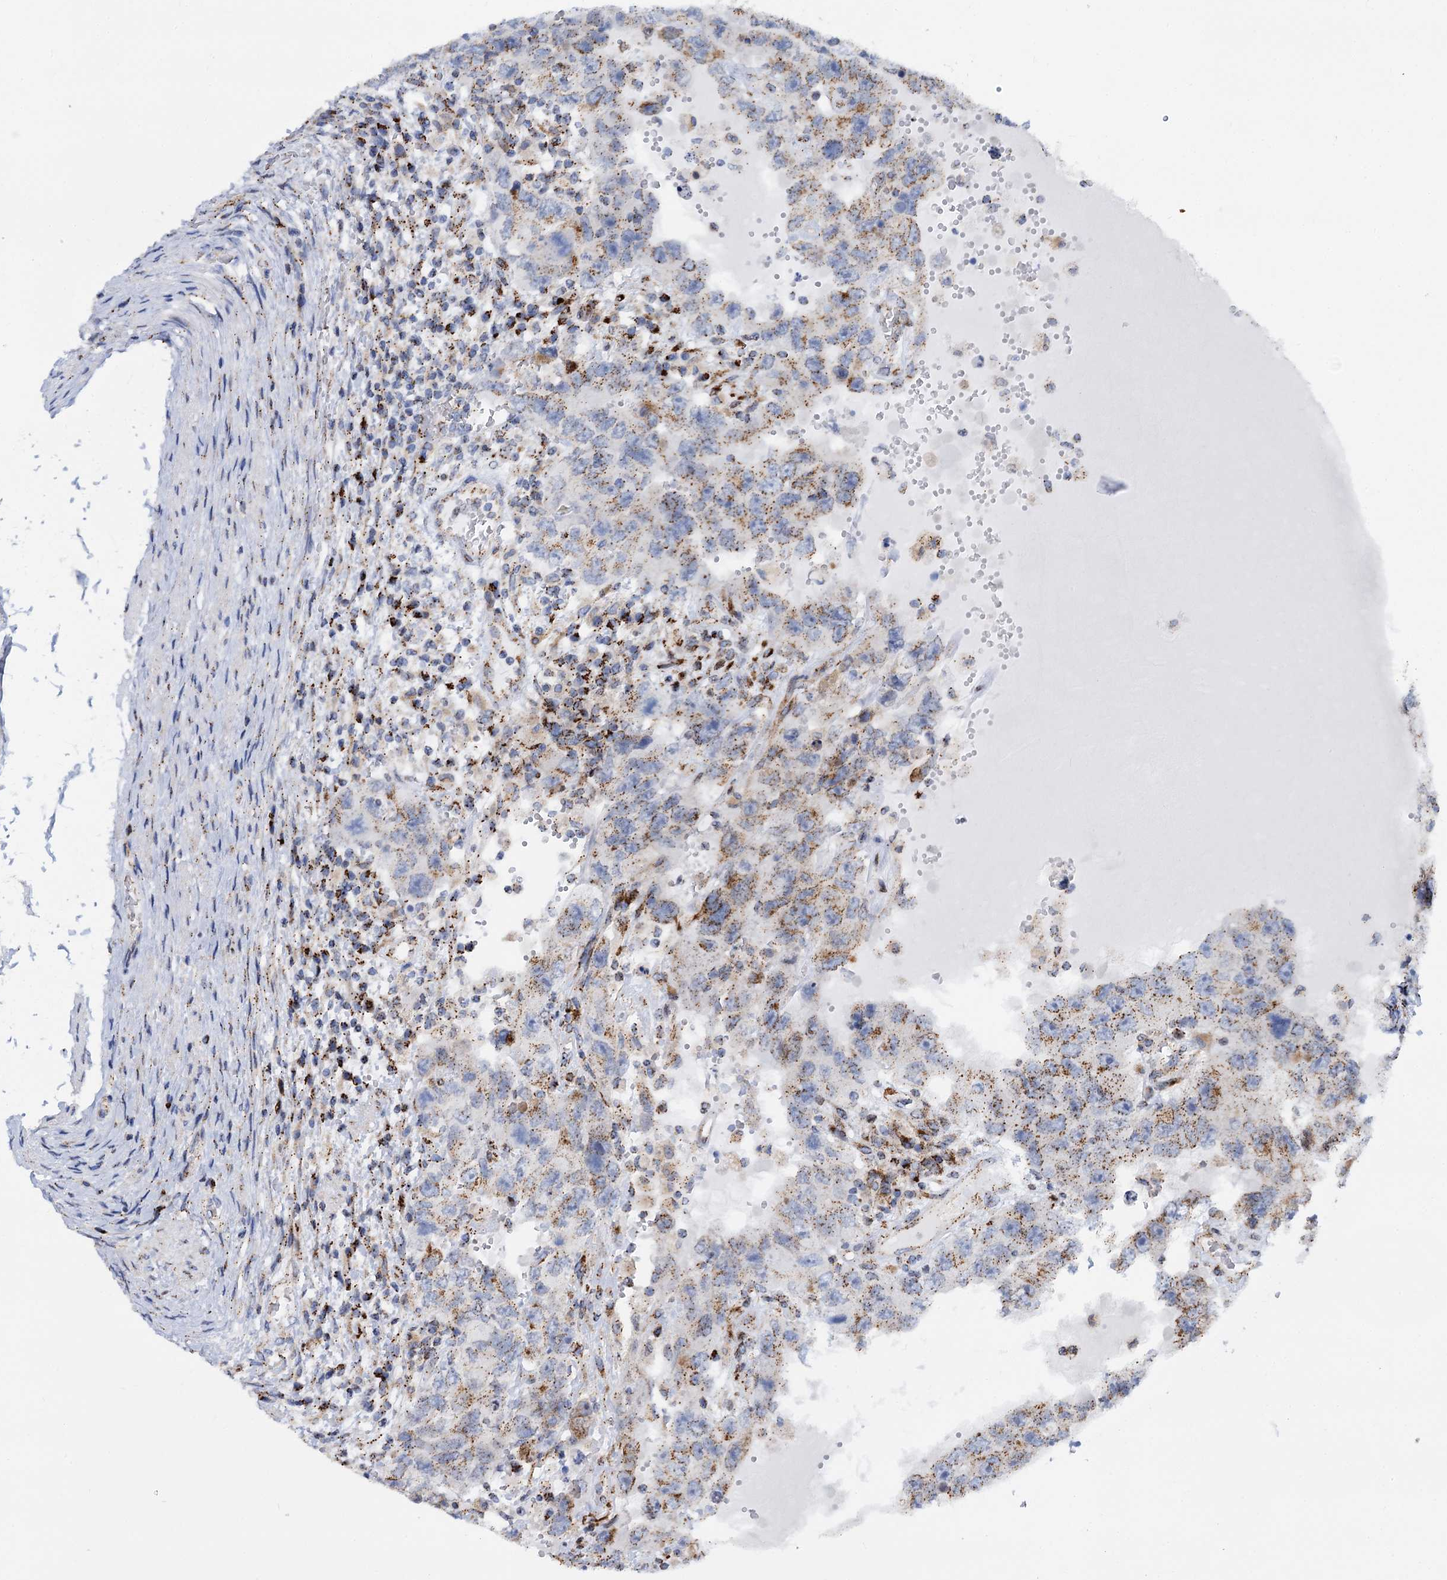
{"staining": {"intensity": "moderate", "quantity": ">75%", "location": "cytoplasmic/membranous"}, "tissue": "testis cancer", "cell_type": "Tumor cells", "image_type": "cancer", "snomed": [{"axis": "morphology", "description": "Carcinoma, Embryonal, NOS"}, {"axis": "topography", "description": "Testis"}], "caption": "Testis cancer (embryonal carcinoma) stained with a brown dye reveals moderate cytoplasmic/membranous positive staining in about >75% of tumor cells.", "gene": "SUPT20H", "patient": {"sex": "male", "age": 26}}